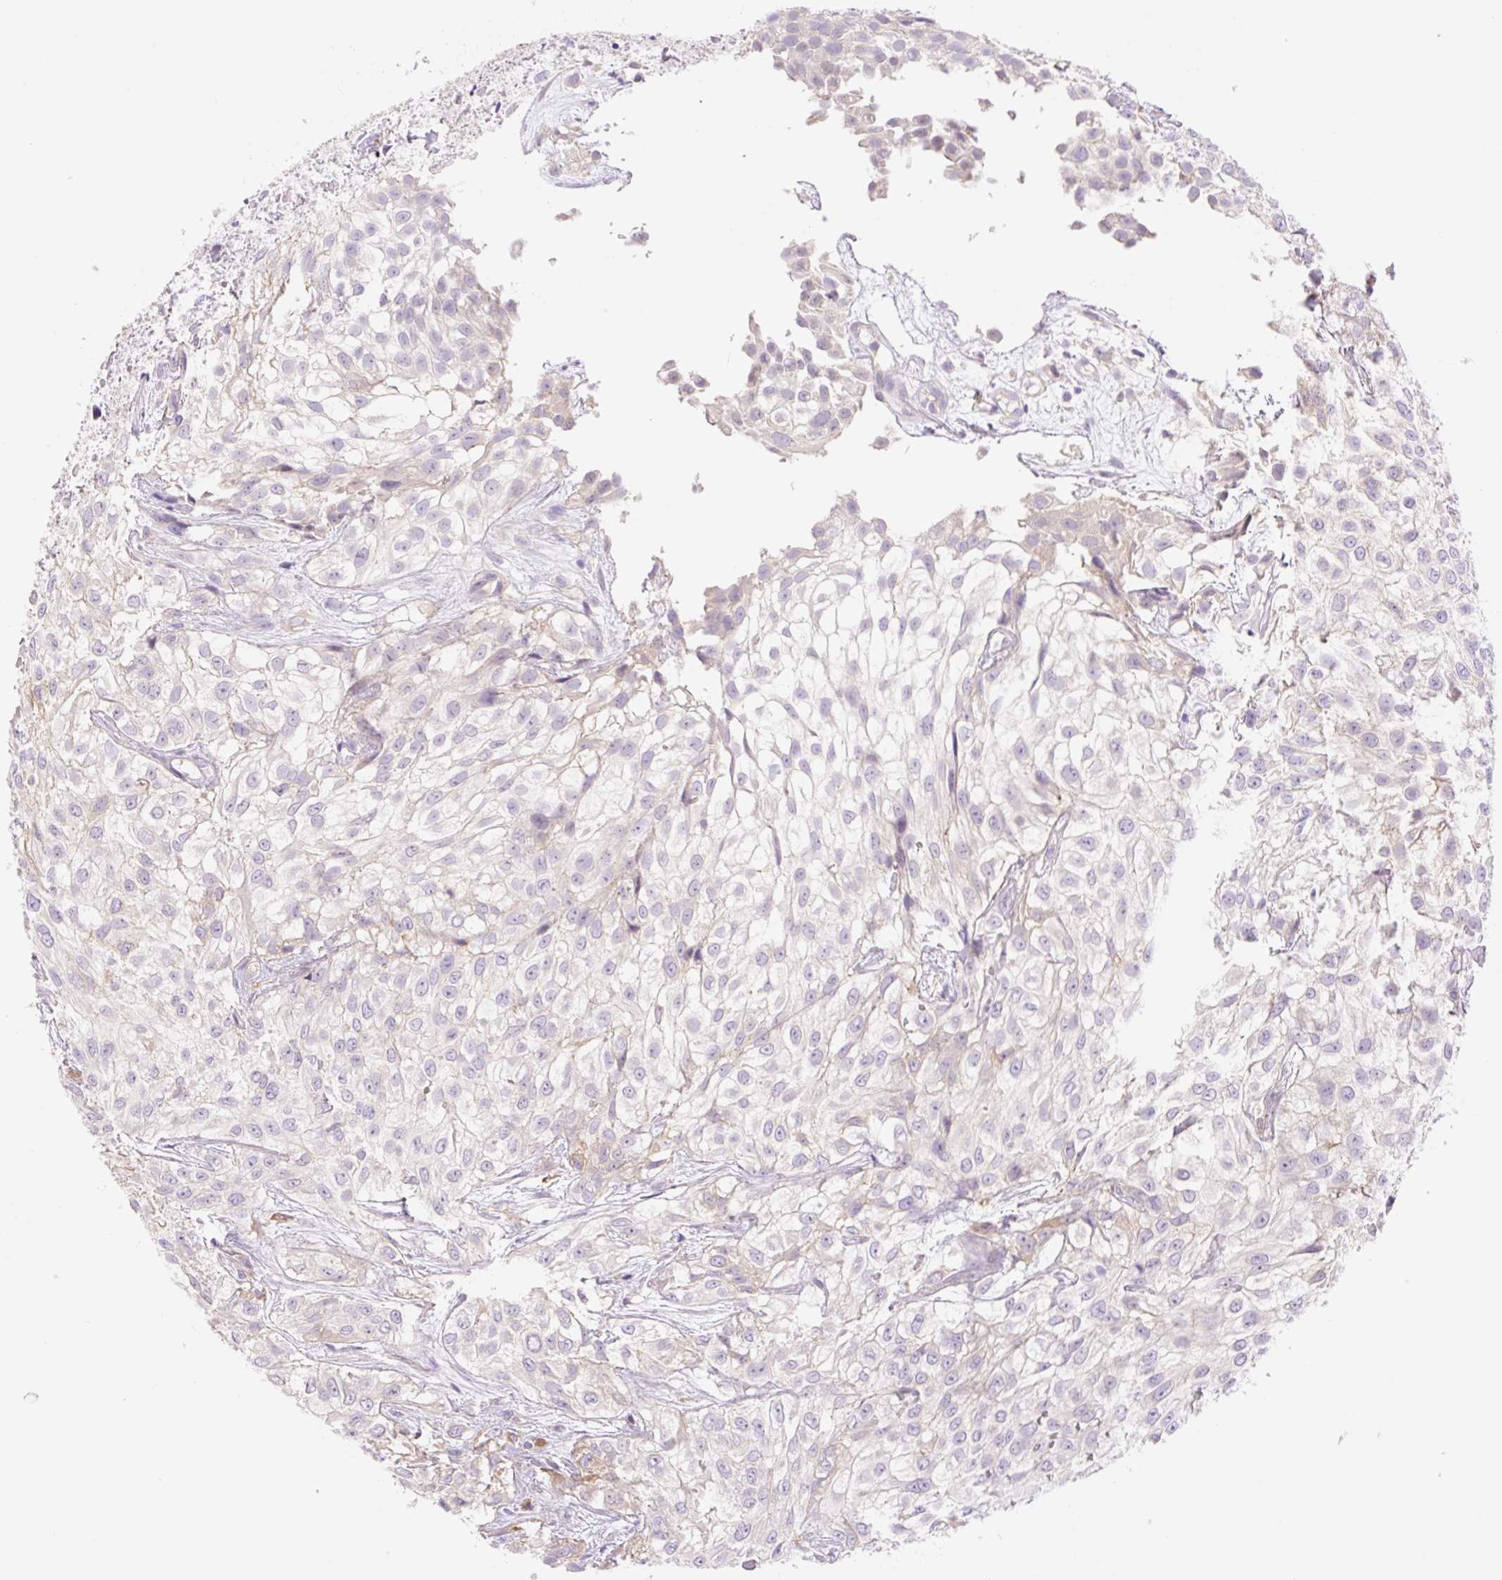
{"staining": {"intensity": "negative", "quantity": "none", "location": "none"}, "tissue": "urothelial cancer", "cell_type": "Tumor cells", "image_type": "cancer", "snomed": [{"axis": "morphology", "description": "Urothelial carcinoma, High grade"}, {"axis": "topography", "description": "Urinary bladder"}], "caption": "A micrograph of human urothelial carcinoma (high-grade) is negative for staining in tumor cells. (Brightfield microscopy of DAB IHC at high magnification).", "gene": "DENND5A", "patient": {"sex": "male", "age": 56}}